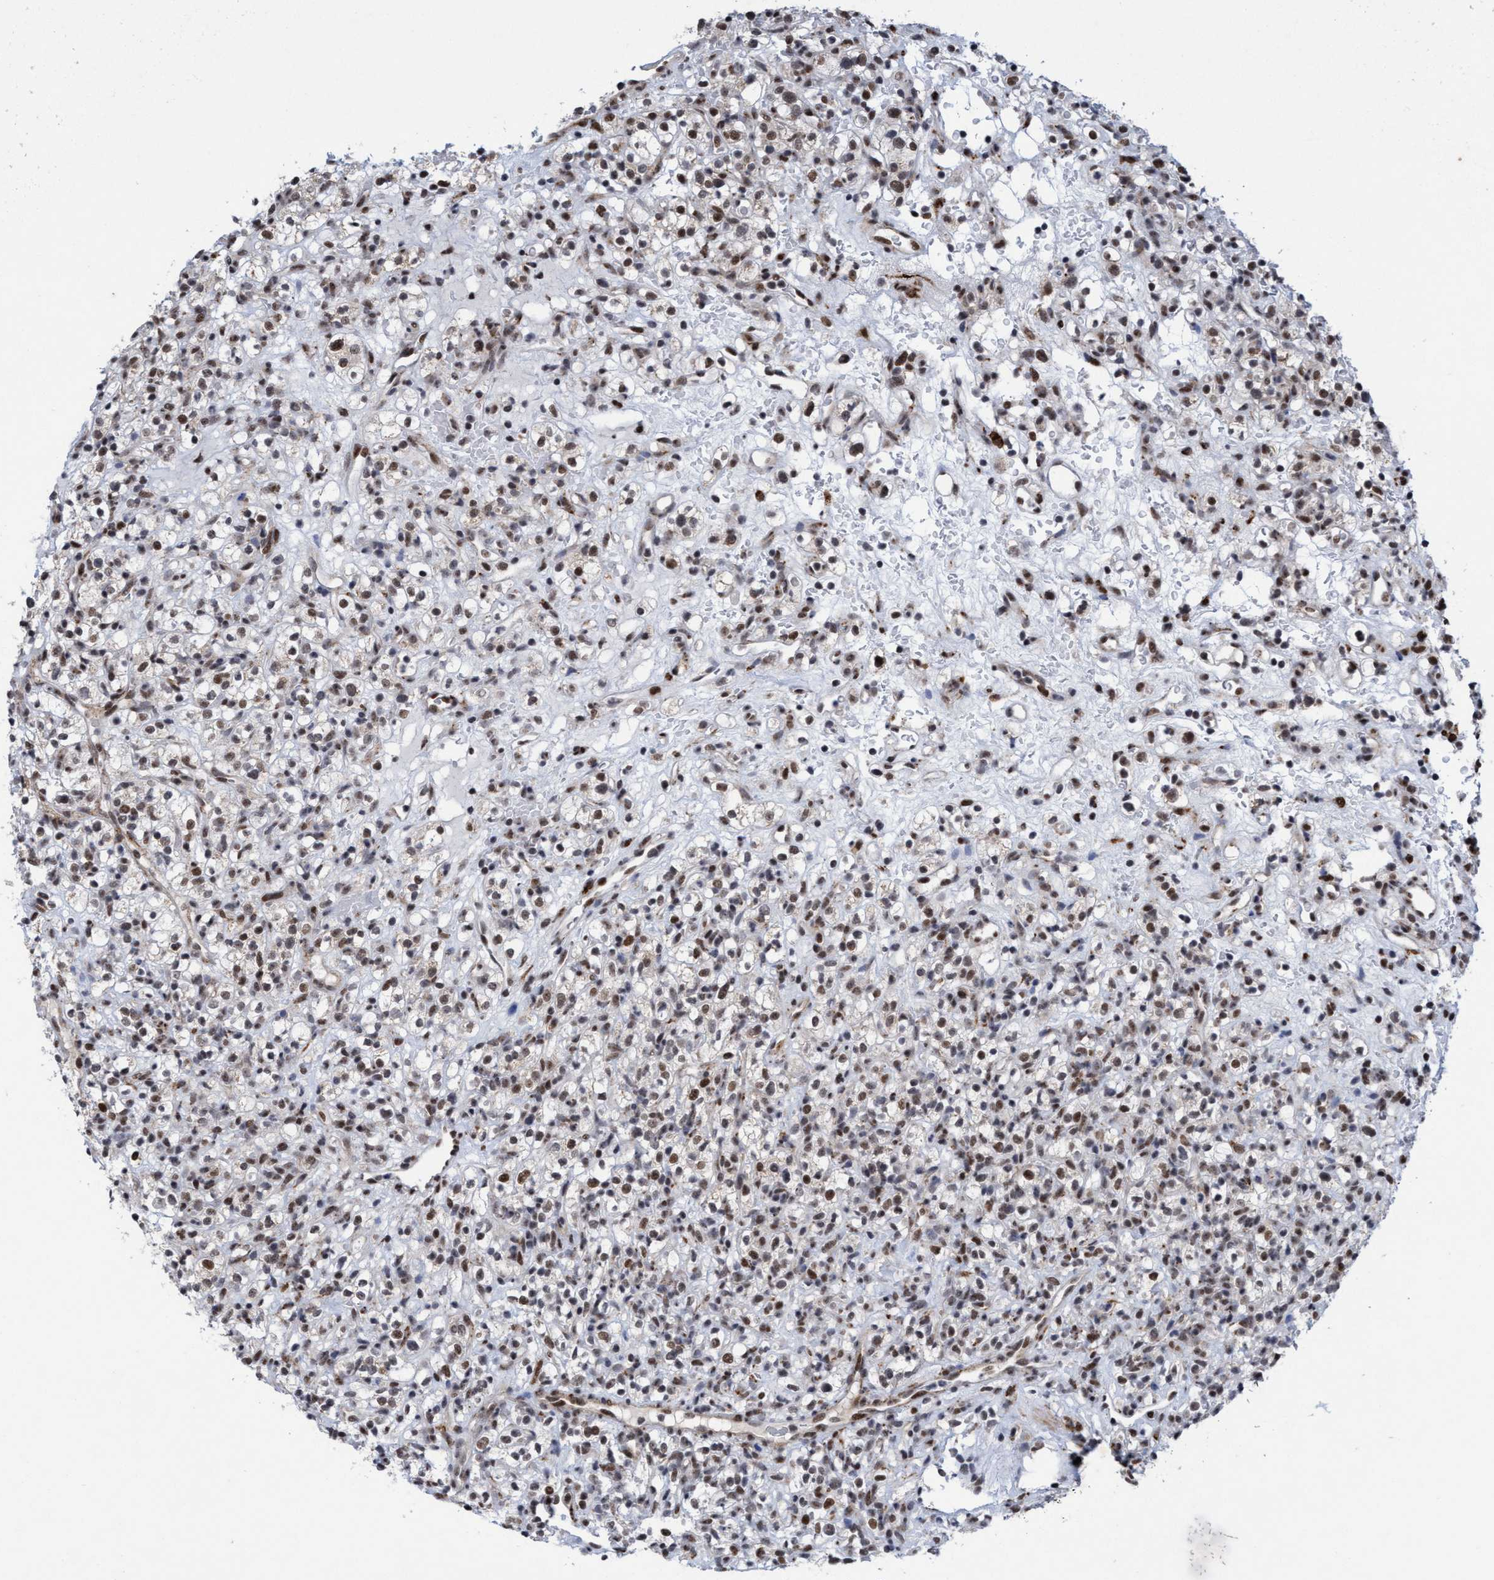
{"staining": {"intensity": "moderate", "quantity": ">75%", "location": "nuclear"}, "tissue": "renal cancer", "cell_type": "Tumor cells", "image_type": "cancer", "snomed": [{"axis": "morphology", "description": "Normal tissue, NOS"}, {"axis": "morphology", "description": "Adenocarcinoma, NOS"}, {"axis": "topography", "description": "Kidney"}], "caption": "There is medium levels of moderate nuclear staining in tumor cells of adenocarcinoma (renal), as demonstrated by immunohistochemical staining (brown color).", "gene": "GLT6D1", "patient": {"sex": "female", "age": 72}}